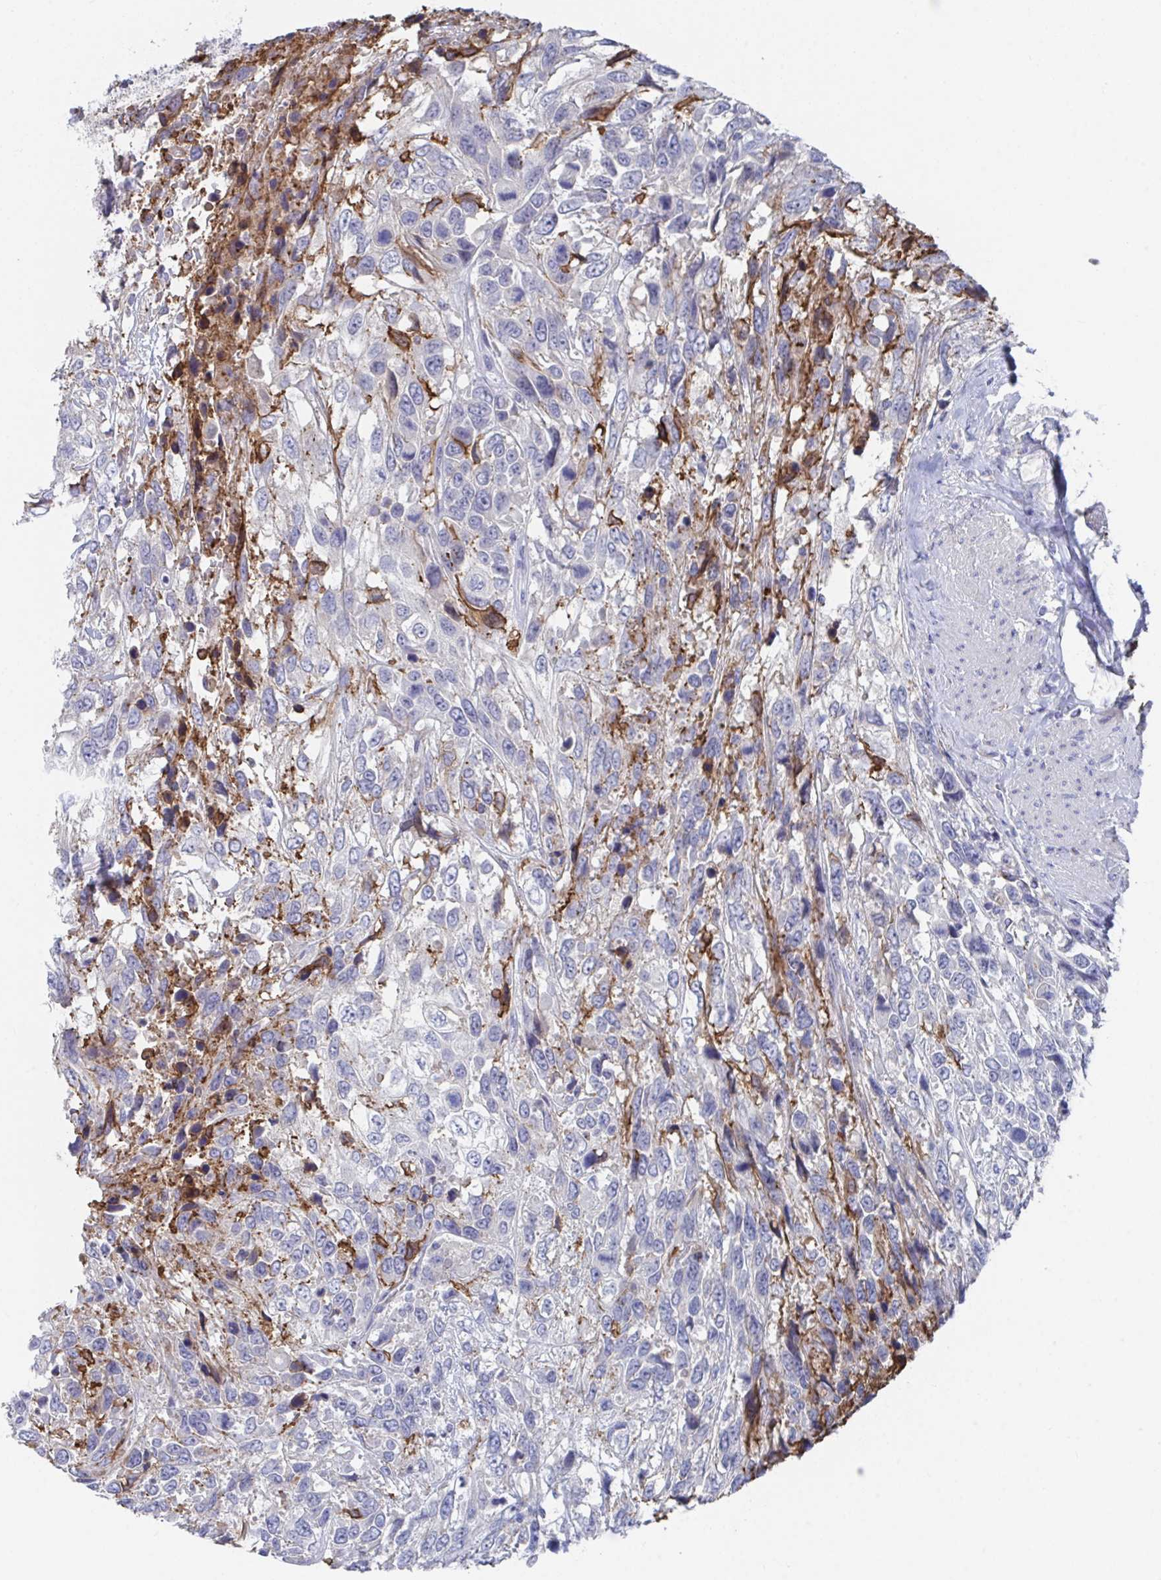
{"staining": {"intensity": "negative", "quantity": "none", "location": "none"}, "tissue": "urothelial cancer", "cell_type": "Tumor cells", "image_type": "cancer", "snomed": [{"axis": "morphology", "description": "Urothelial carcinoma, High grade"}, {"axis": "topography", "description": "Urinary bladder"}], "caption": "Urothelial carcinoma (high-grade) stained for a protein using immunohistochemistry (IHC) exhibits no positivity tumor cells.", "gene": "KCNK5", "patient": {"sex": "female", "age": 70}}